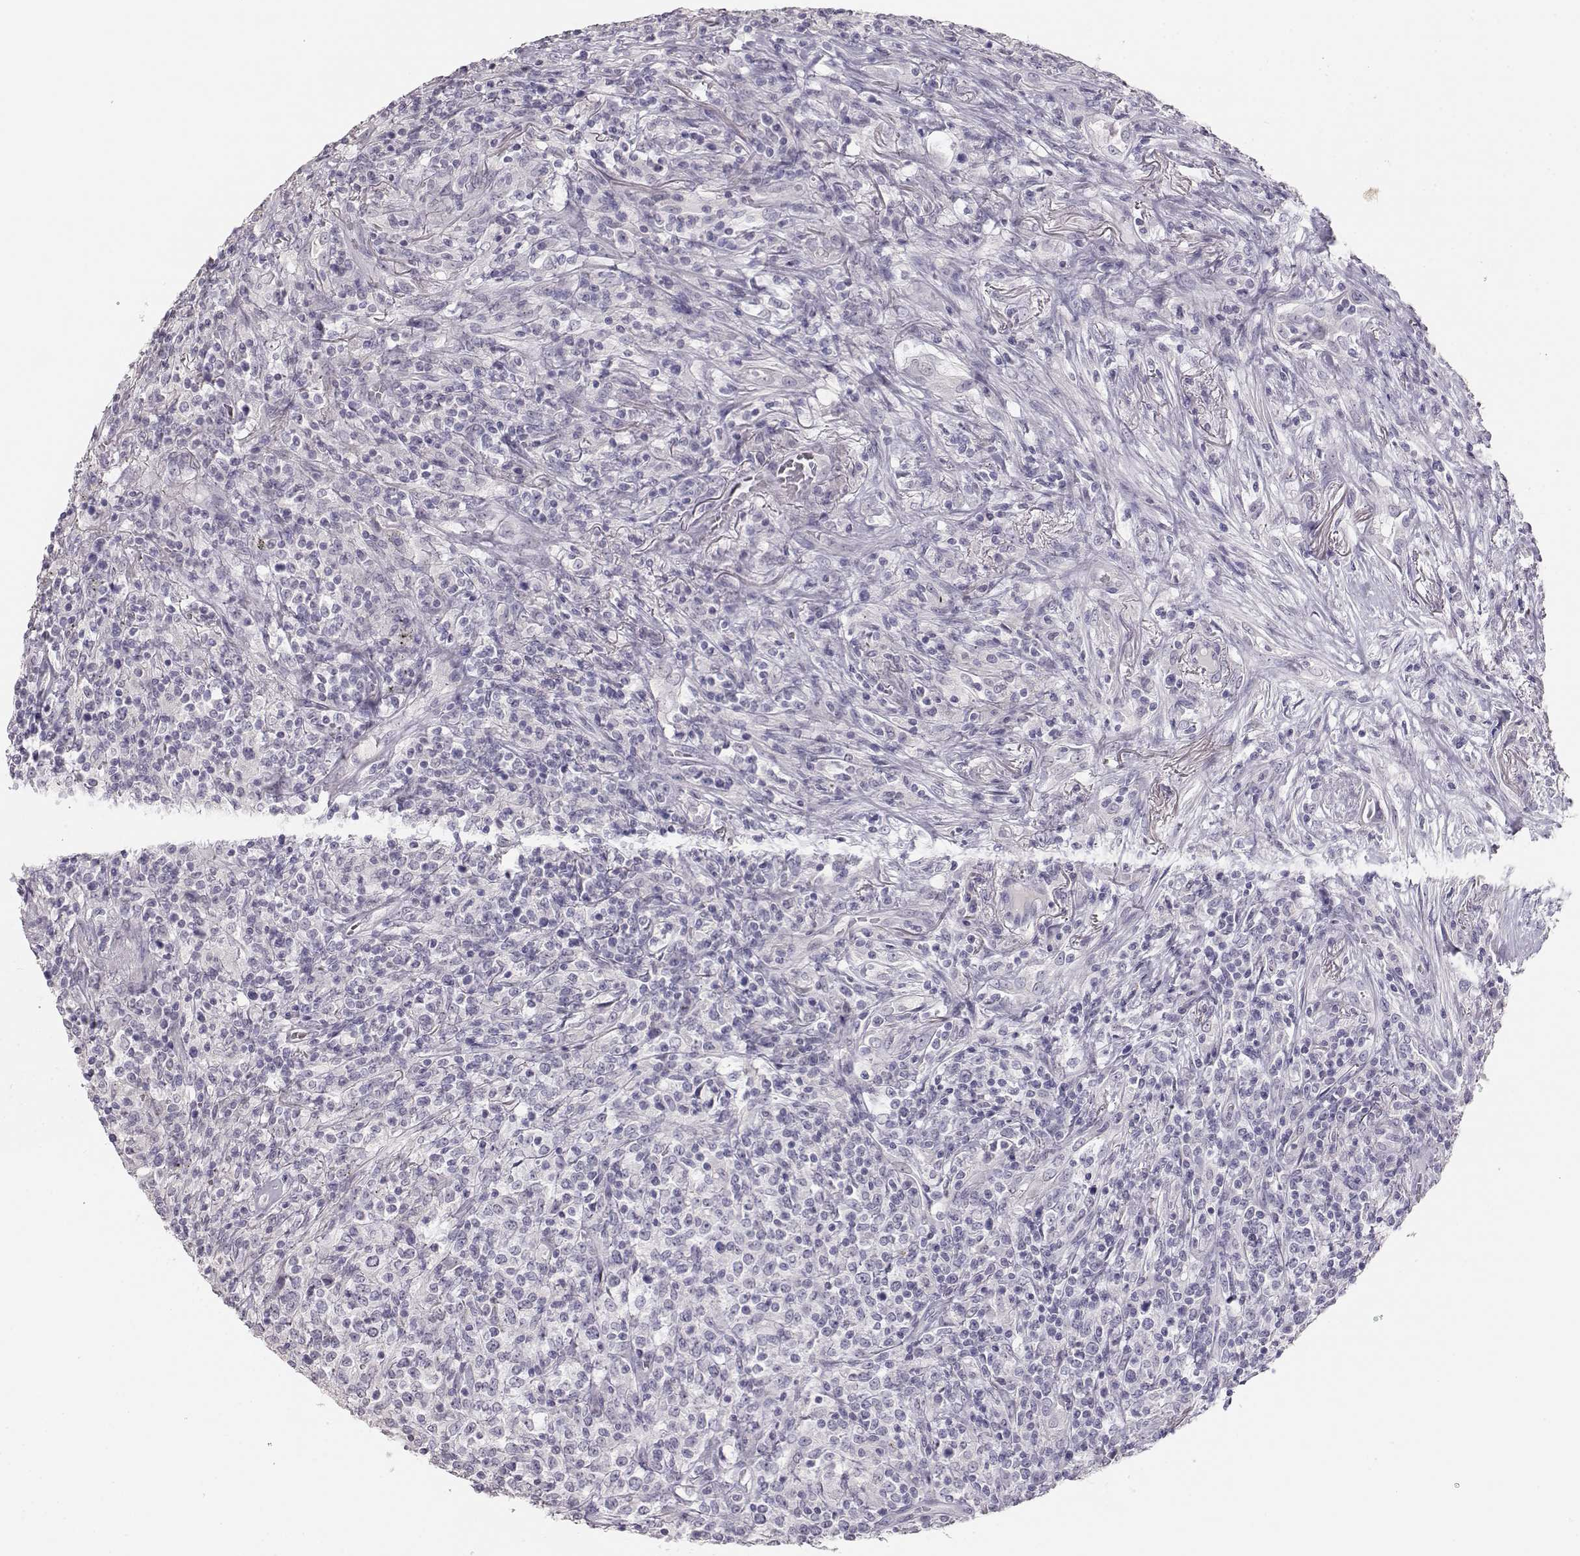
{"staining": {"intensity": "negative", "quantity": "none", "location": "none"}, "tissue": "lymphoma", "cell_type": "Tumor cells", "image_type": "cancer", "snomed": [{"axis": "morphology", "description": "Malignant lymphoma, non-Hodgkin's type, High grade"}, {"axis": "topography", "description": "Lung"}], "caption": "An immunohistochemistry (IHC) photomicrograph of lymphoma is shown. There is no staining in tumor cells of lymphoma.", "gene": "TKTL1", "patient": {"sex": "male", "age": 79}}